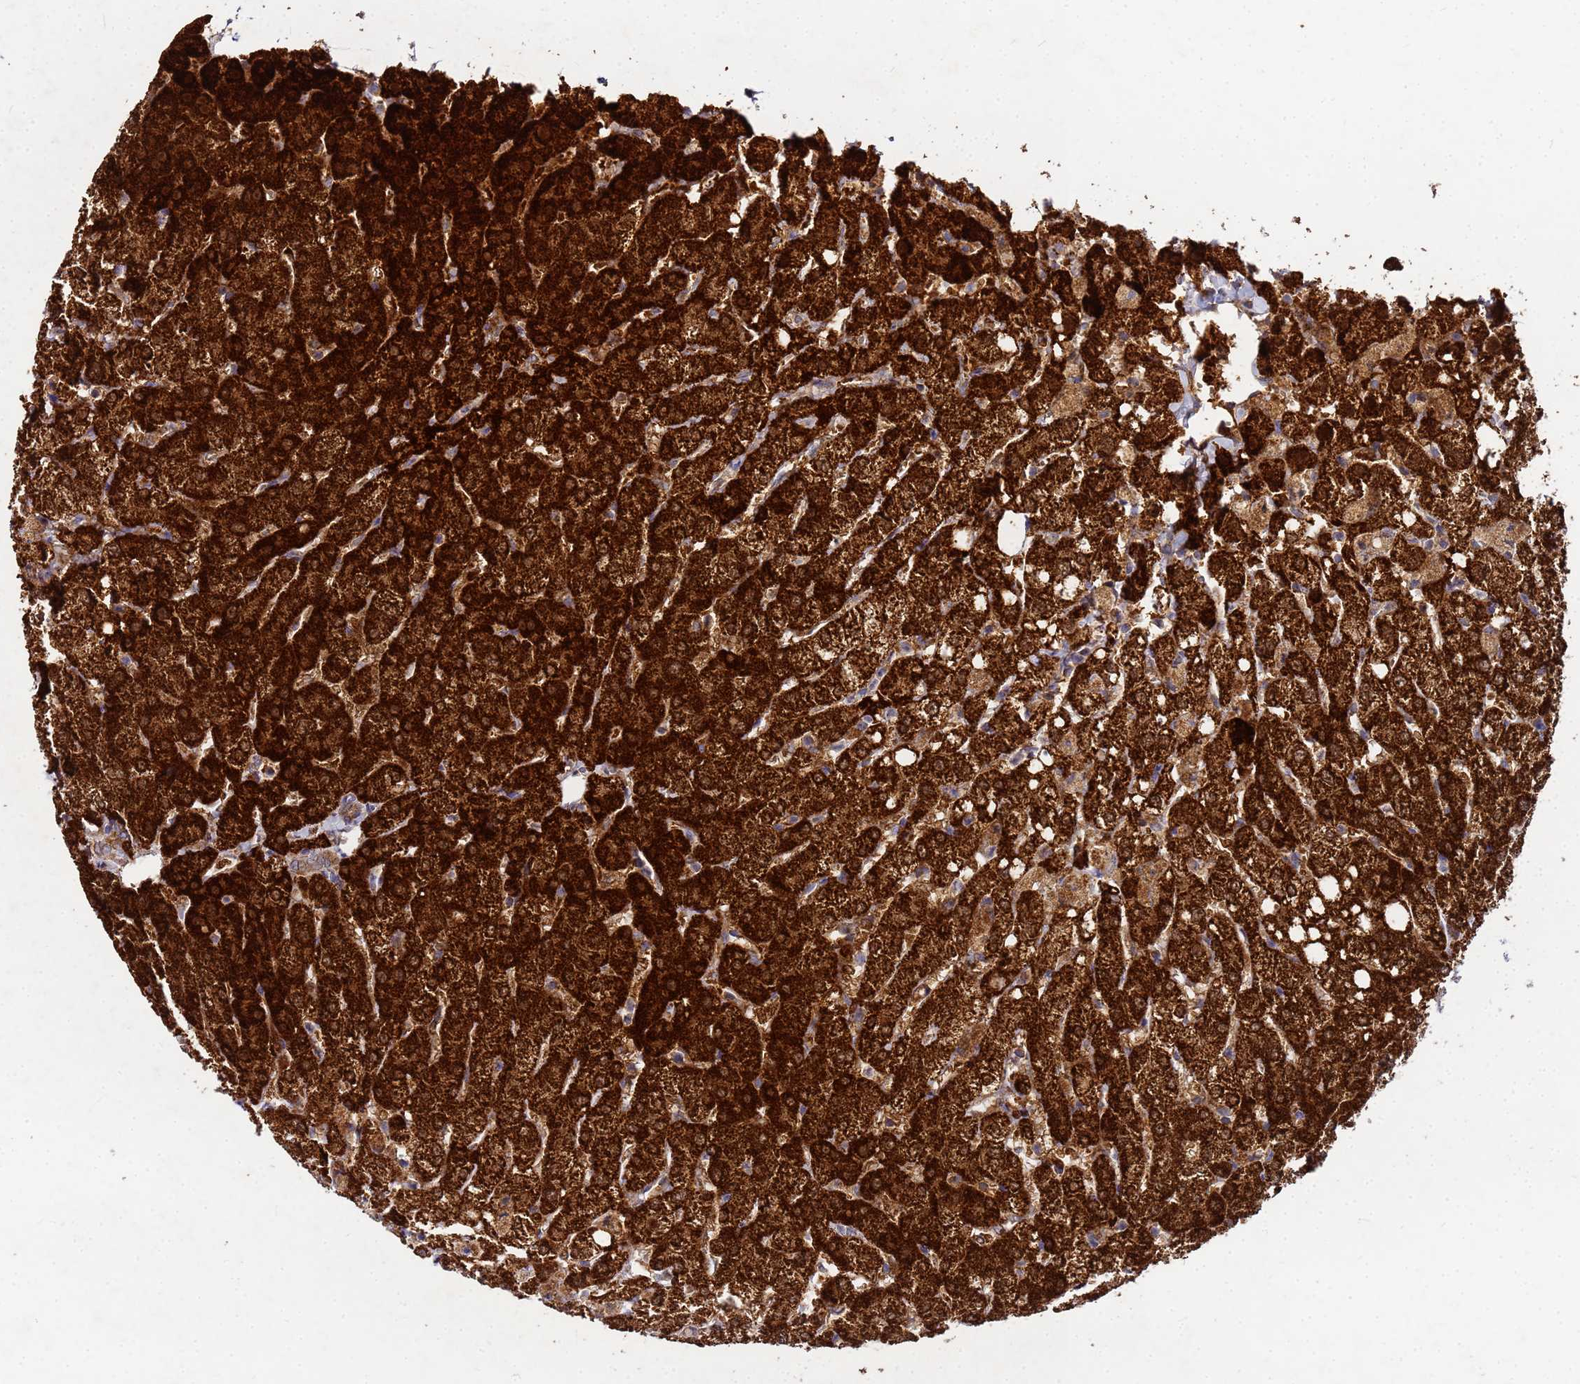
{"staining": {"intensity": "weak", "quantity": ">75%", "location": "cytoplasmic/membranous"}, "tissue": "liver", "cell_type": "Cholangiocytes", "image_type": "normal", "snomed": [{"axis": "morphology", "description": "Normal tissue, NOS"}, {"axis": "topography", "description": "Liver"}], "caption": "Protein expression analysis of normal liver reveals weak cytoplasmic/membranous expression in approximately >75% of cholangiocytes. (IHC, brightfield microscopy, high magnification).", "gene": "FAHD2A", "patient": {"sex": "female", "age": 54}}